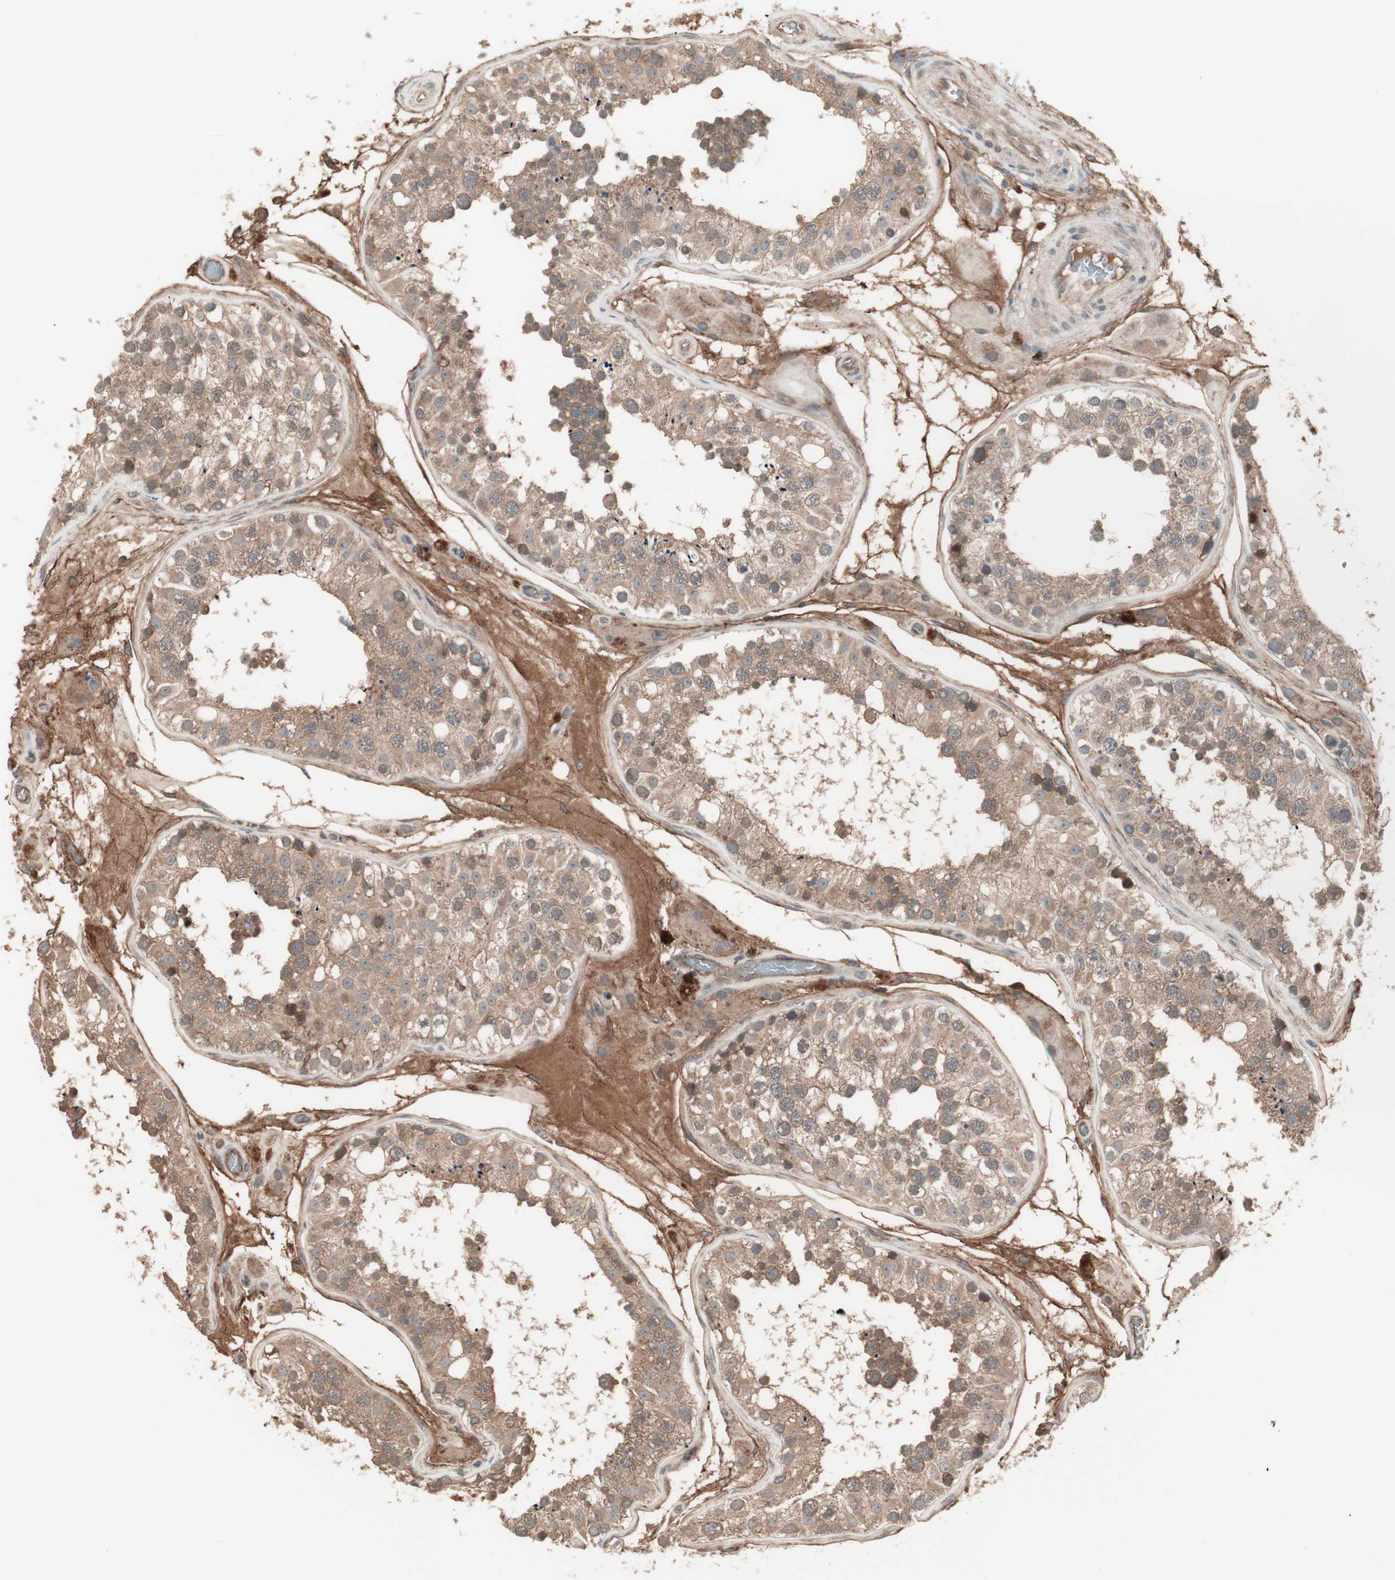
{"staining": {"intensity": "weak", "quantity": ">75%", "location": "cytoplasmic/membranous"}, "tissue": "testis", "cell_type": "Cells in seminiferous ducts", "image_type": "normal", "snomed": [{"axis": "morphology", "description": "Normal tissue, NOS"}, {"axis": "topography", "description": "Testis"}], "caption": "A brown stain highlights weak cytoplasmic/membranous staining of a protein in cells in seminiferous ducts of unremarkable testis.", "gene": "TFPI", "patient": {"sex": "male", "age": 26}}